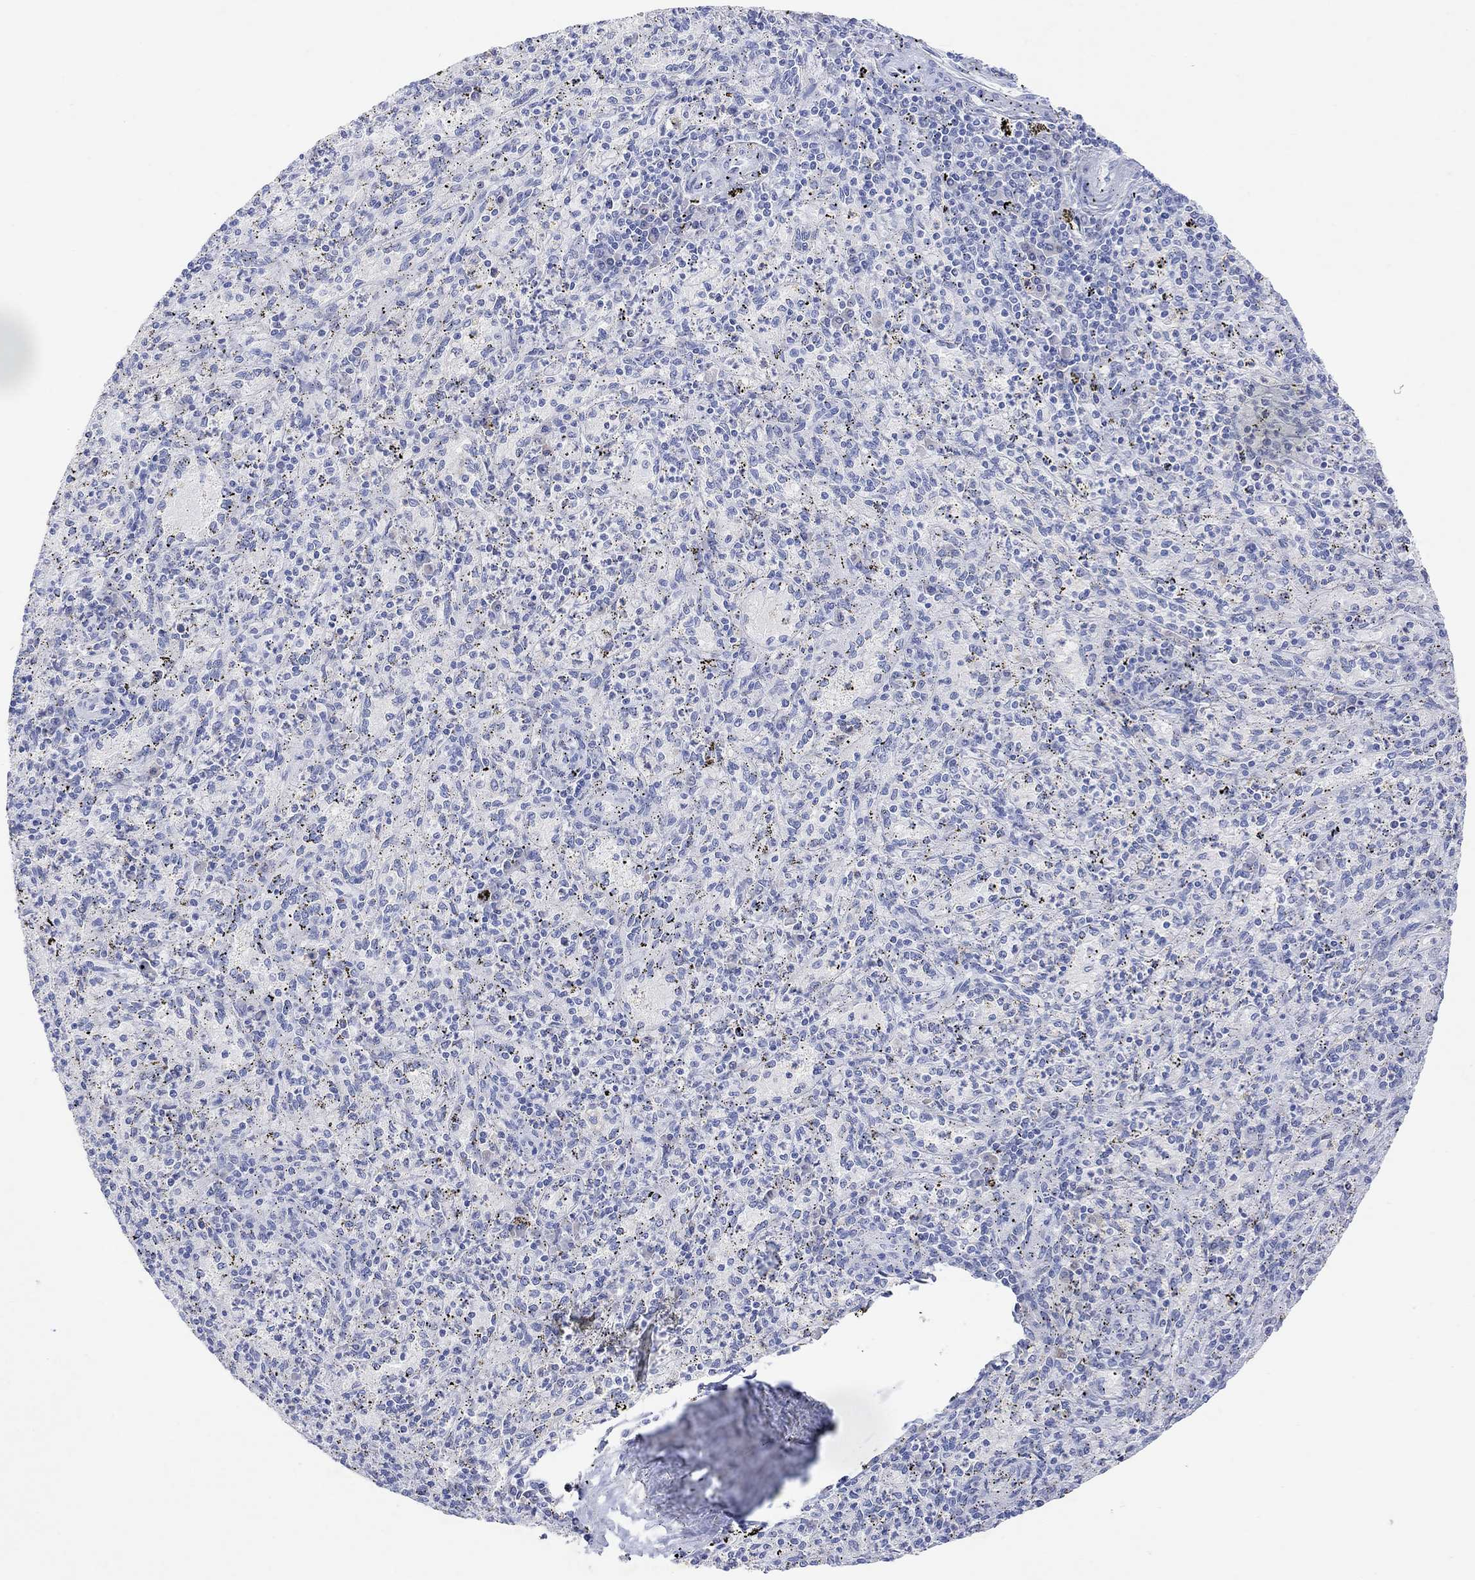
{"staining": {"intensity": "negative", "quantity": "none", "location": "none"}, "tissue": "spleen", "cell_type": "Cells in red pulp", "image_type": "normal", "snomed": [{"axis": "morphology", "description": "Normal tissue, NOS"}, {"axis": "topography", "description": "Spleen"}], "caption": "Micrograph shows no protein staining in cells in red pulp of unremarkable spleen. (DAB (3,3'-diaminobenzidine) IHC with hematoxylin counter stain).", "gene": "TYR", "patient": {"sex": "male", "age": 60}}